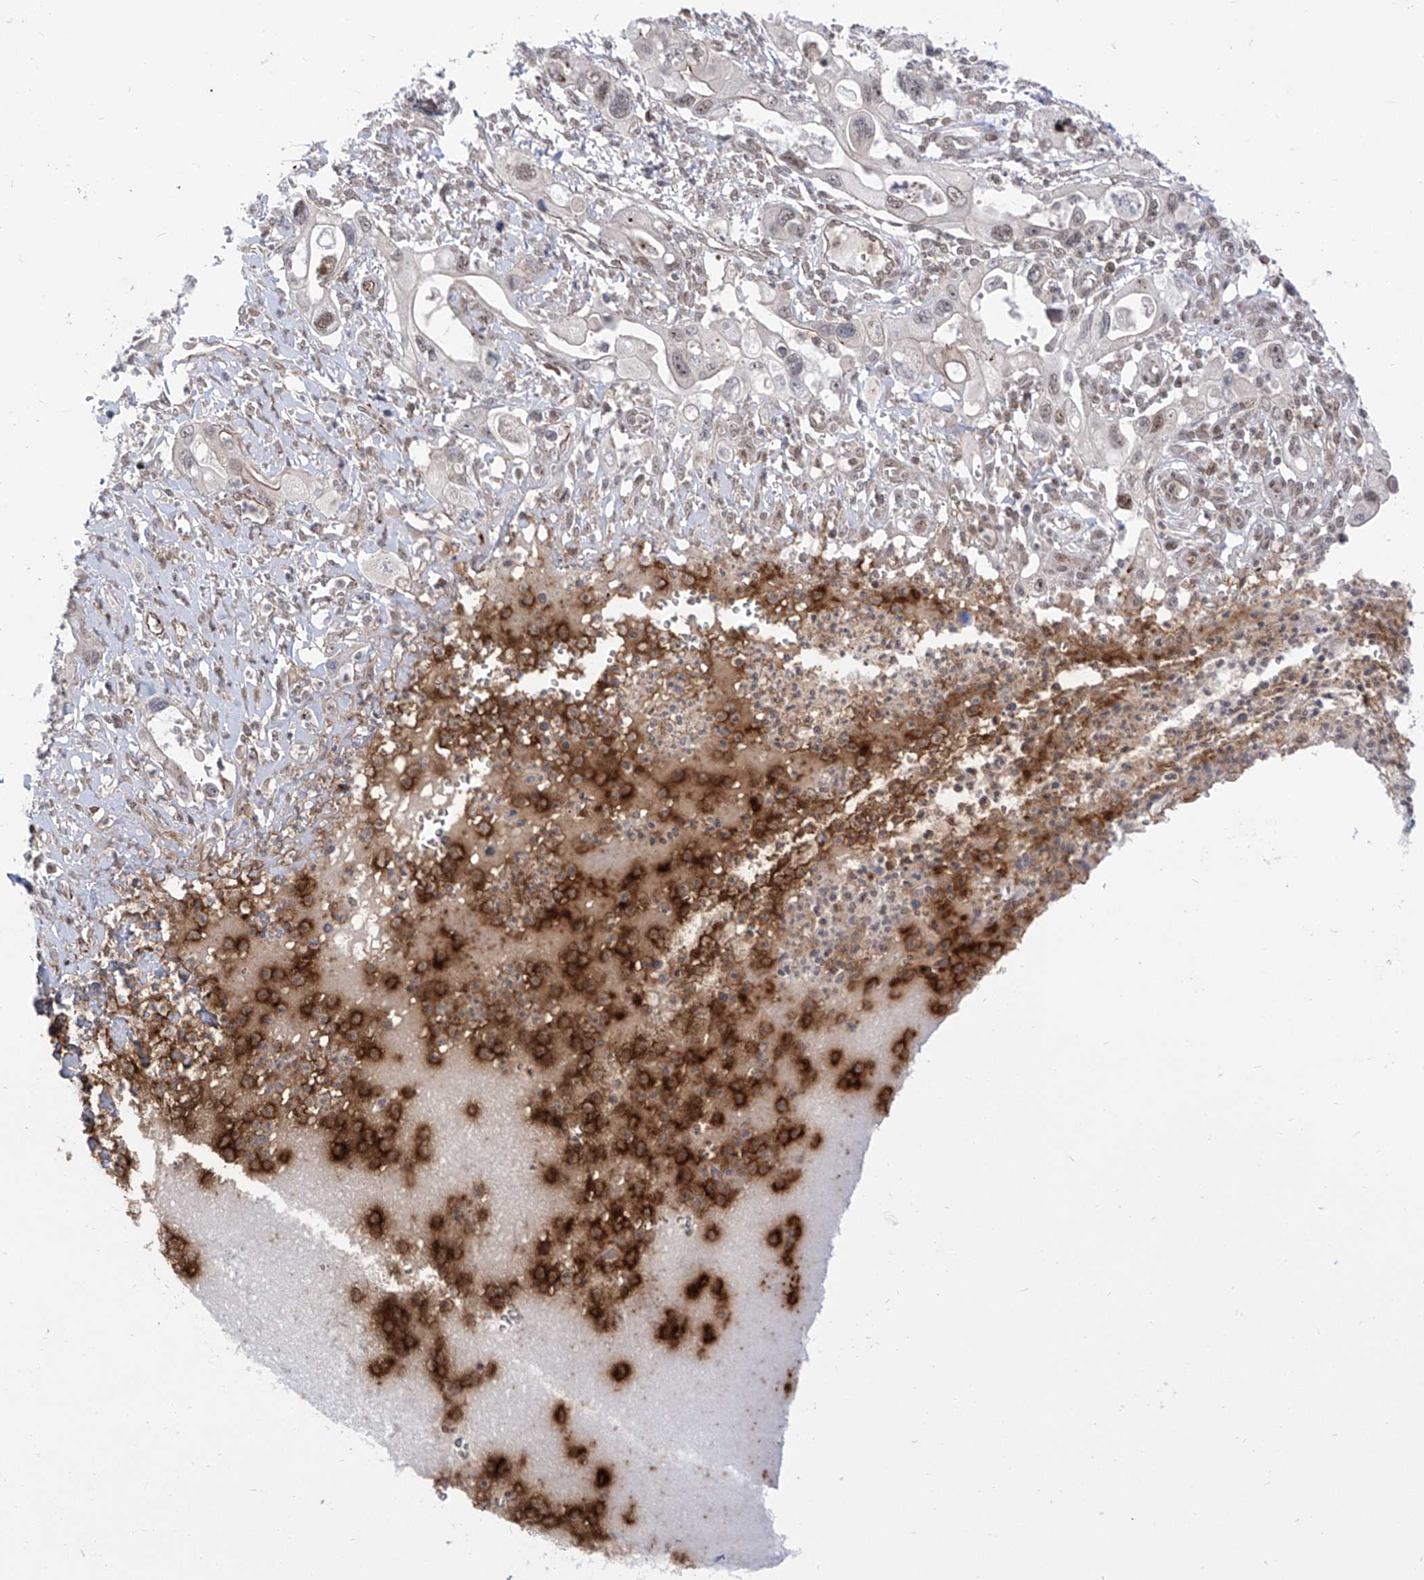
{"staining": {"intensity": "weak", "quantity": "25%-75%", "location": "cytoplasmic/membranous,nuclear"}, "tissue": "pancreatic cancer", "cell_type": "Tumor cells", "image_type": "cancer", "snomed": [{"axis": "morphology", "description": "Adenocarcinoma, NOS"}, {"axis": "topography", "description": "Pancreas"}], "caption": "Human adenocarcinoma (pancreatic) stained with a brown dye displays weak cytoplasmic/membranous and nuclear positive positivity in about 25%-75% of tumor cells.", "gene": "CEP290", "patient": {"sex": "male", "age": 68}}